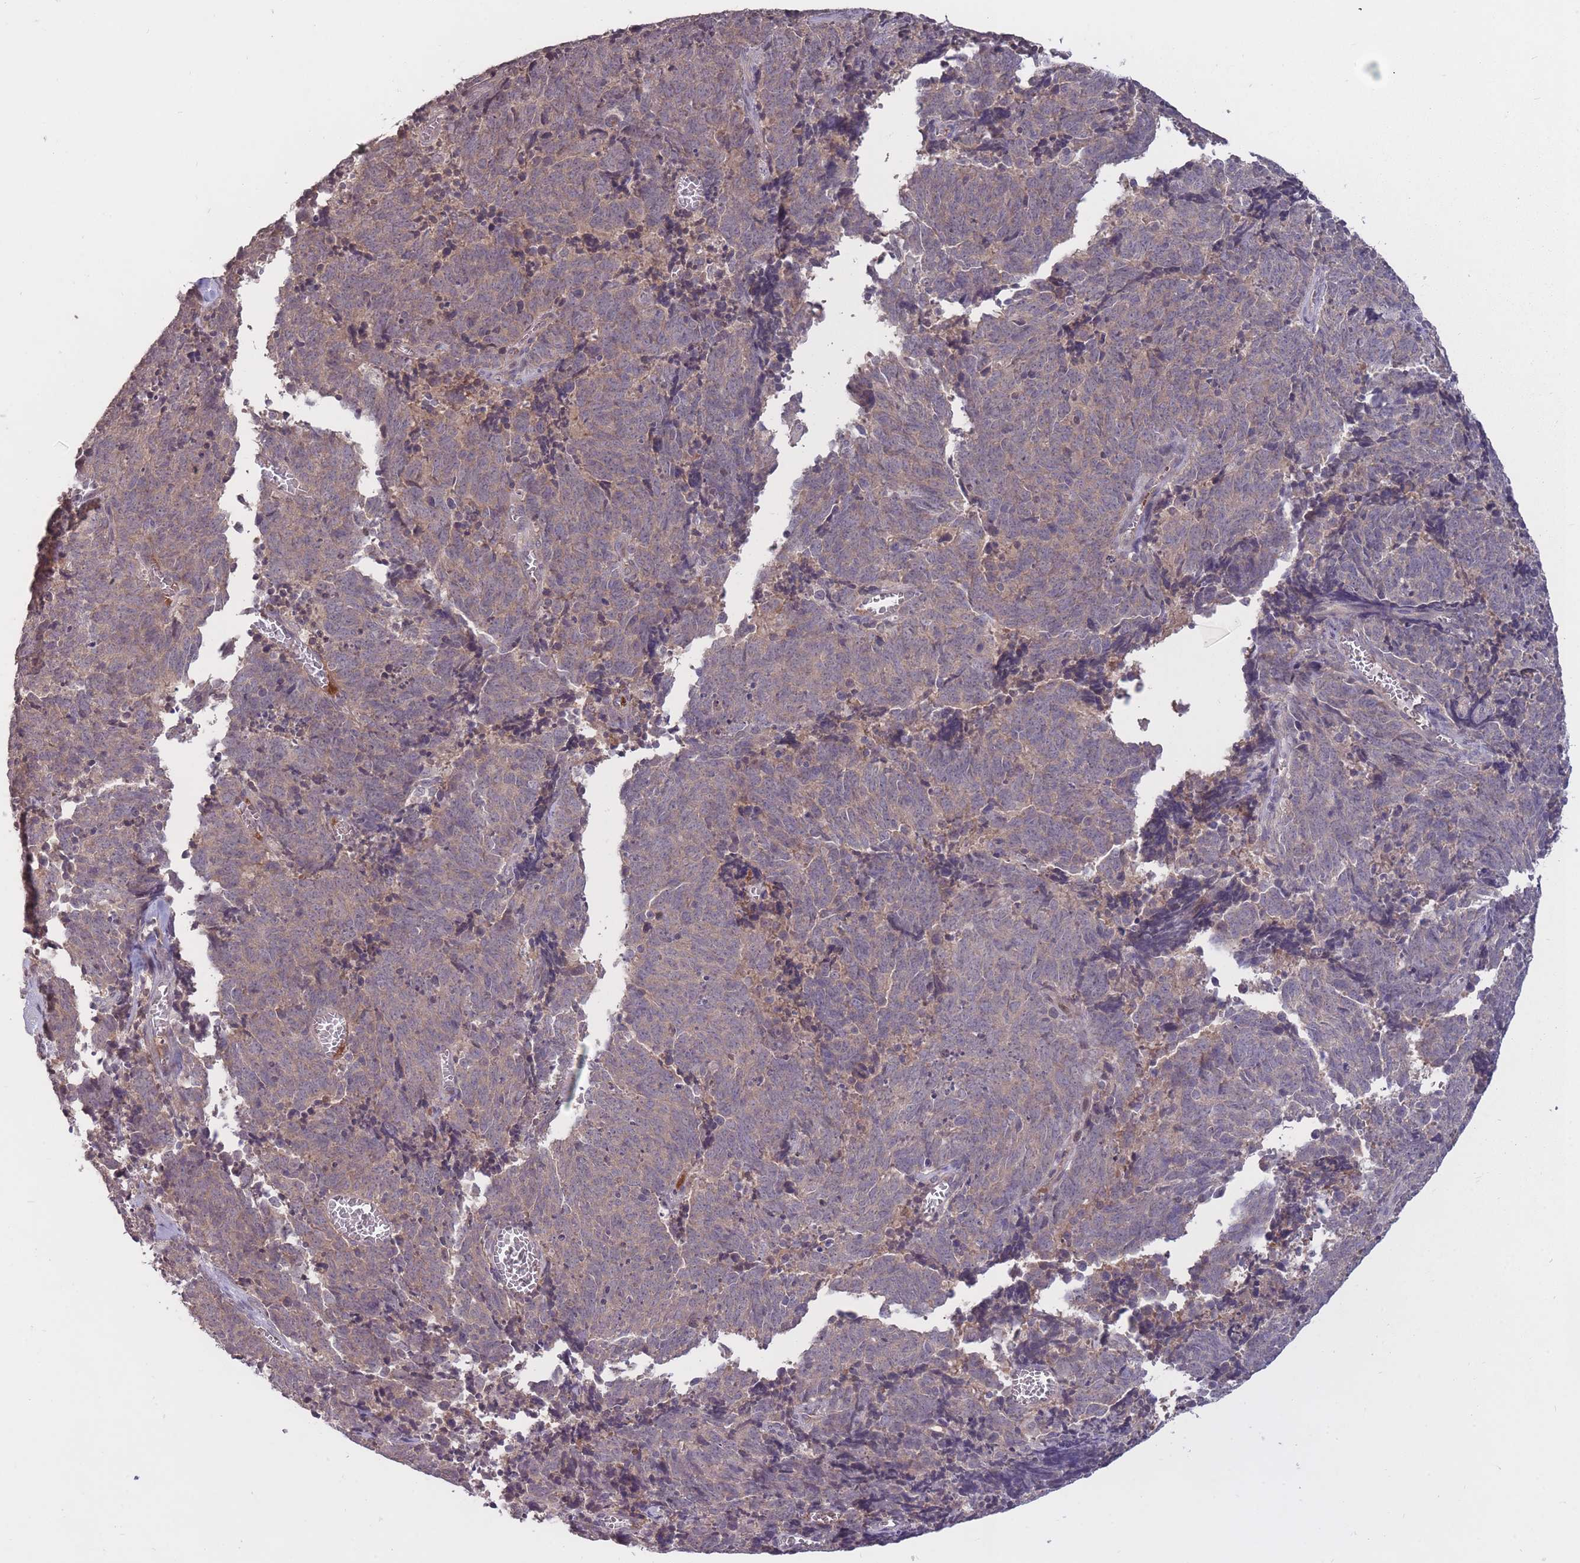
{"staining": {"intensity": "negative", "quantity": "none", "location": "none"}, "tissue": "cervical cancer", "cell_type": "Tumor cells", "image_type": "cancer", "snomed": [{"axis": "morphology", "description": "Squamous cell carcinoma, NOS"}, {"axis": "topography", "description": "Cervix"}], "caption": "Protein analysis of cervical squamous cell carcinoma reveals no significant expression in tumor cells. The staining is performed using DAB (3,3'-diaminobenzidine) brown chromogen with nuclei counter-stained in using hematoxylin.", "gene": "ADCYAP1R1", "patient": {"sex": "female", "age": 29}}